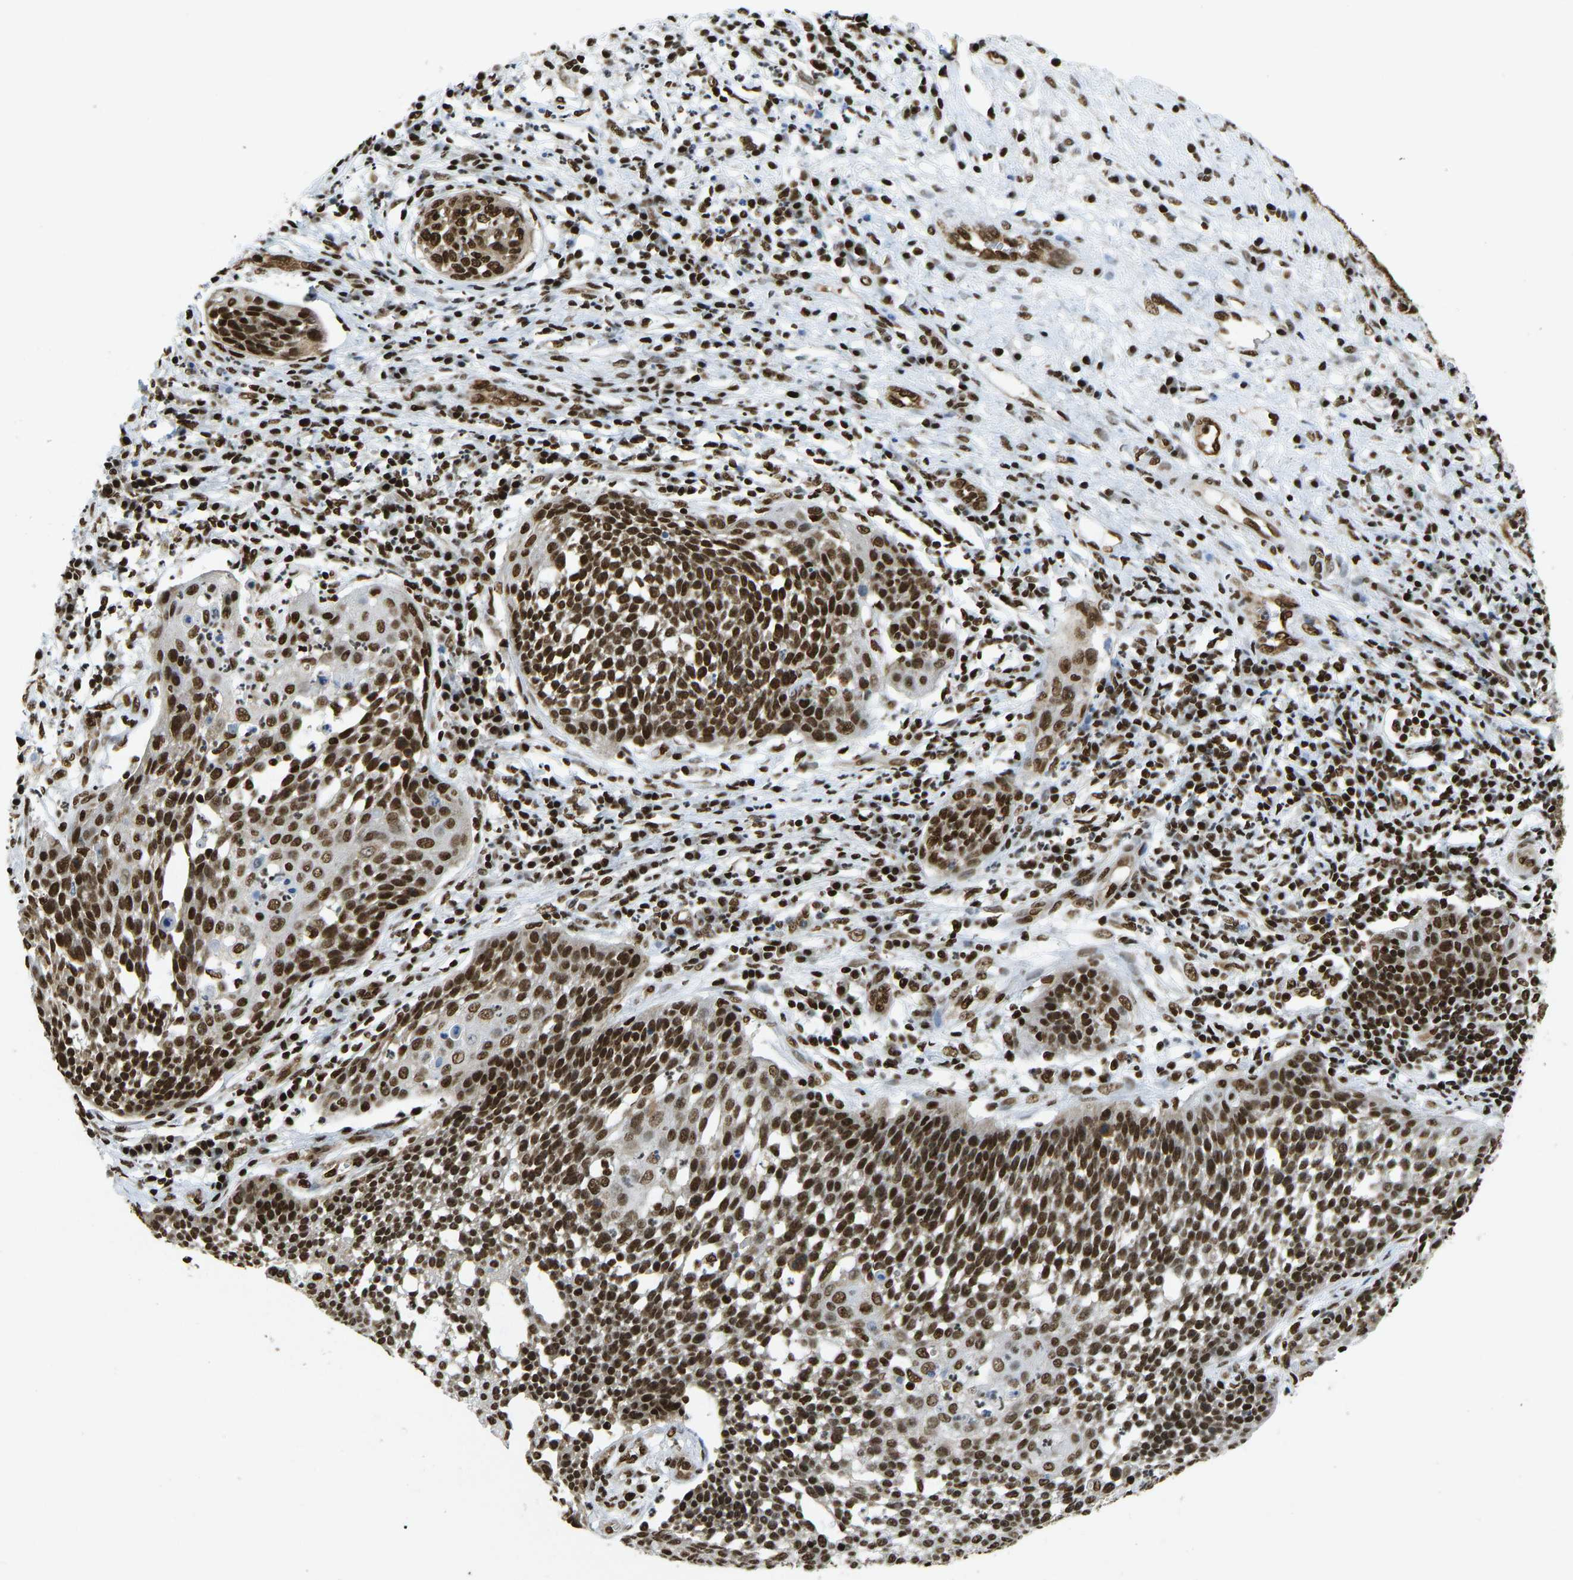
{"staining": {"intensity": "strong", "quantity": ">75%", "location": "nuclear"}, "tissue": "cervical cancer", "cell_type": "Tumor cells", "image_type": "cancer", "snomed": [{"axis": "morphology", "description": "Squamous cell carcinoma, NOS"}, {"axis": "topography", "description": "Cervix"}], "caption": "Immunohistochemical staining of squamous cell carcinoma (cervical) exhibits strong nuclear protein positivity in about >75% of tumor cells.", "gene": "ZSCAN20", "patient": {"sex": "female", "age": 34}}